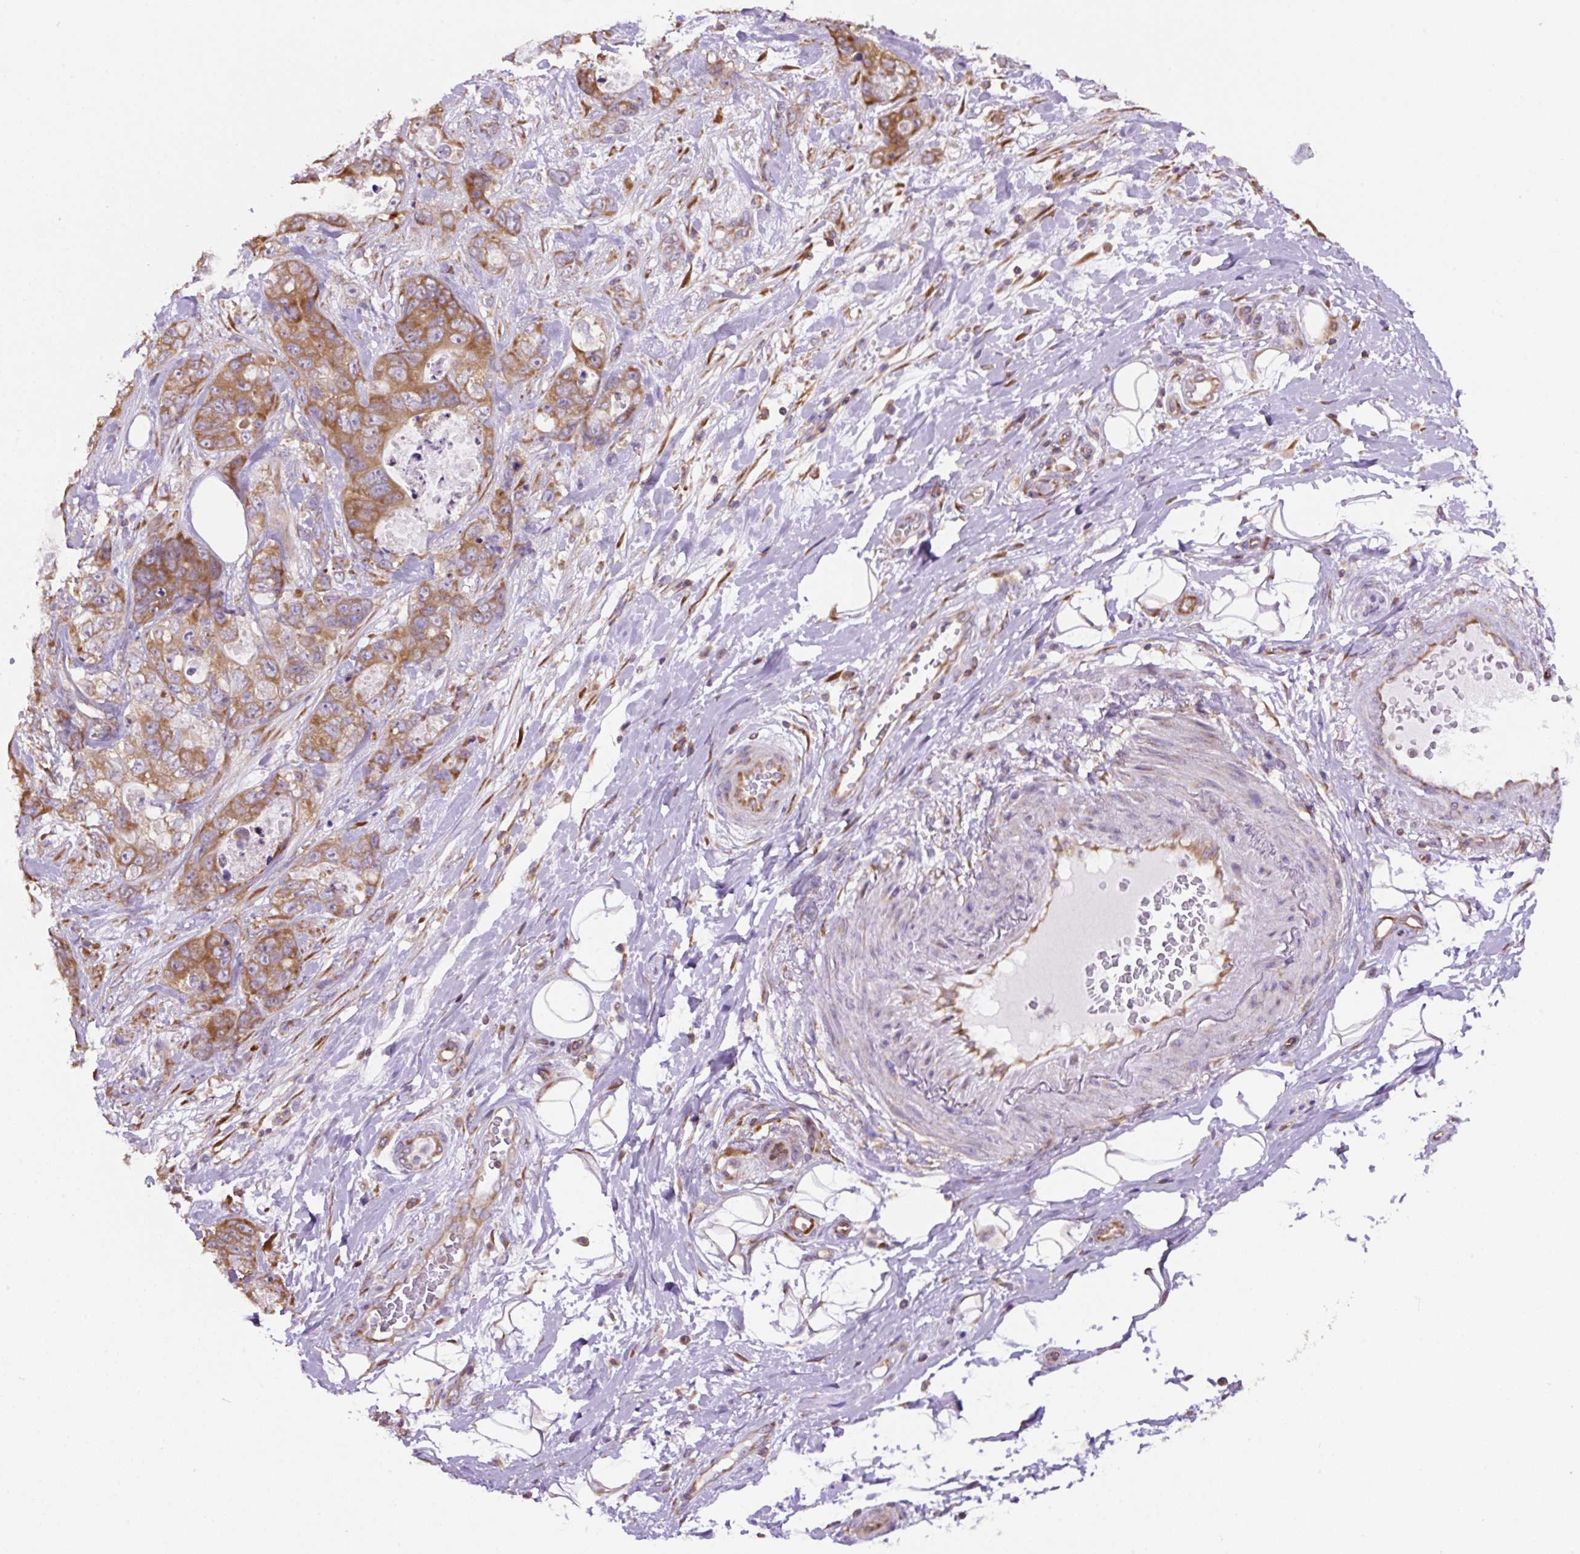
{"staining": {"intensity": "moderate", "quantity": ">75%", "location": "cytoplasmic/membranous"}, "tissue": "stomach cancer", "cell_type": "Tumor cells", "image_type": "cancer", "snomed": [{"axis": "morphology", "description": "Normal tissue, NOS"}, {"axis": "morphology", "description": "Adenocarcinoma, NOS"}, {"axis": "topography", "description": "Stomach"}], "caption": "Moderate cytoplasmic/membranous protein positivity is appreciated in about >75% of tumor cells in stomach cancer. (Brightfield microscopy of DAB IHC at high magnification).", "gene": "RPS23", "patient": {"sex": "female", "age": 89}}